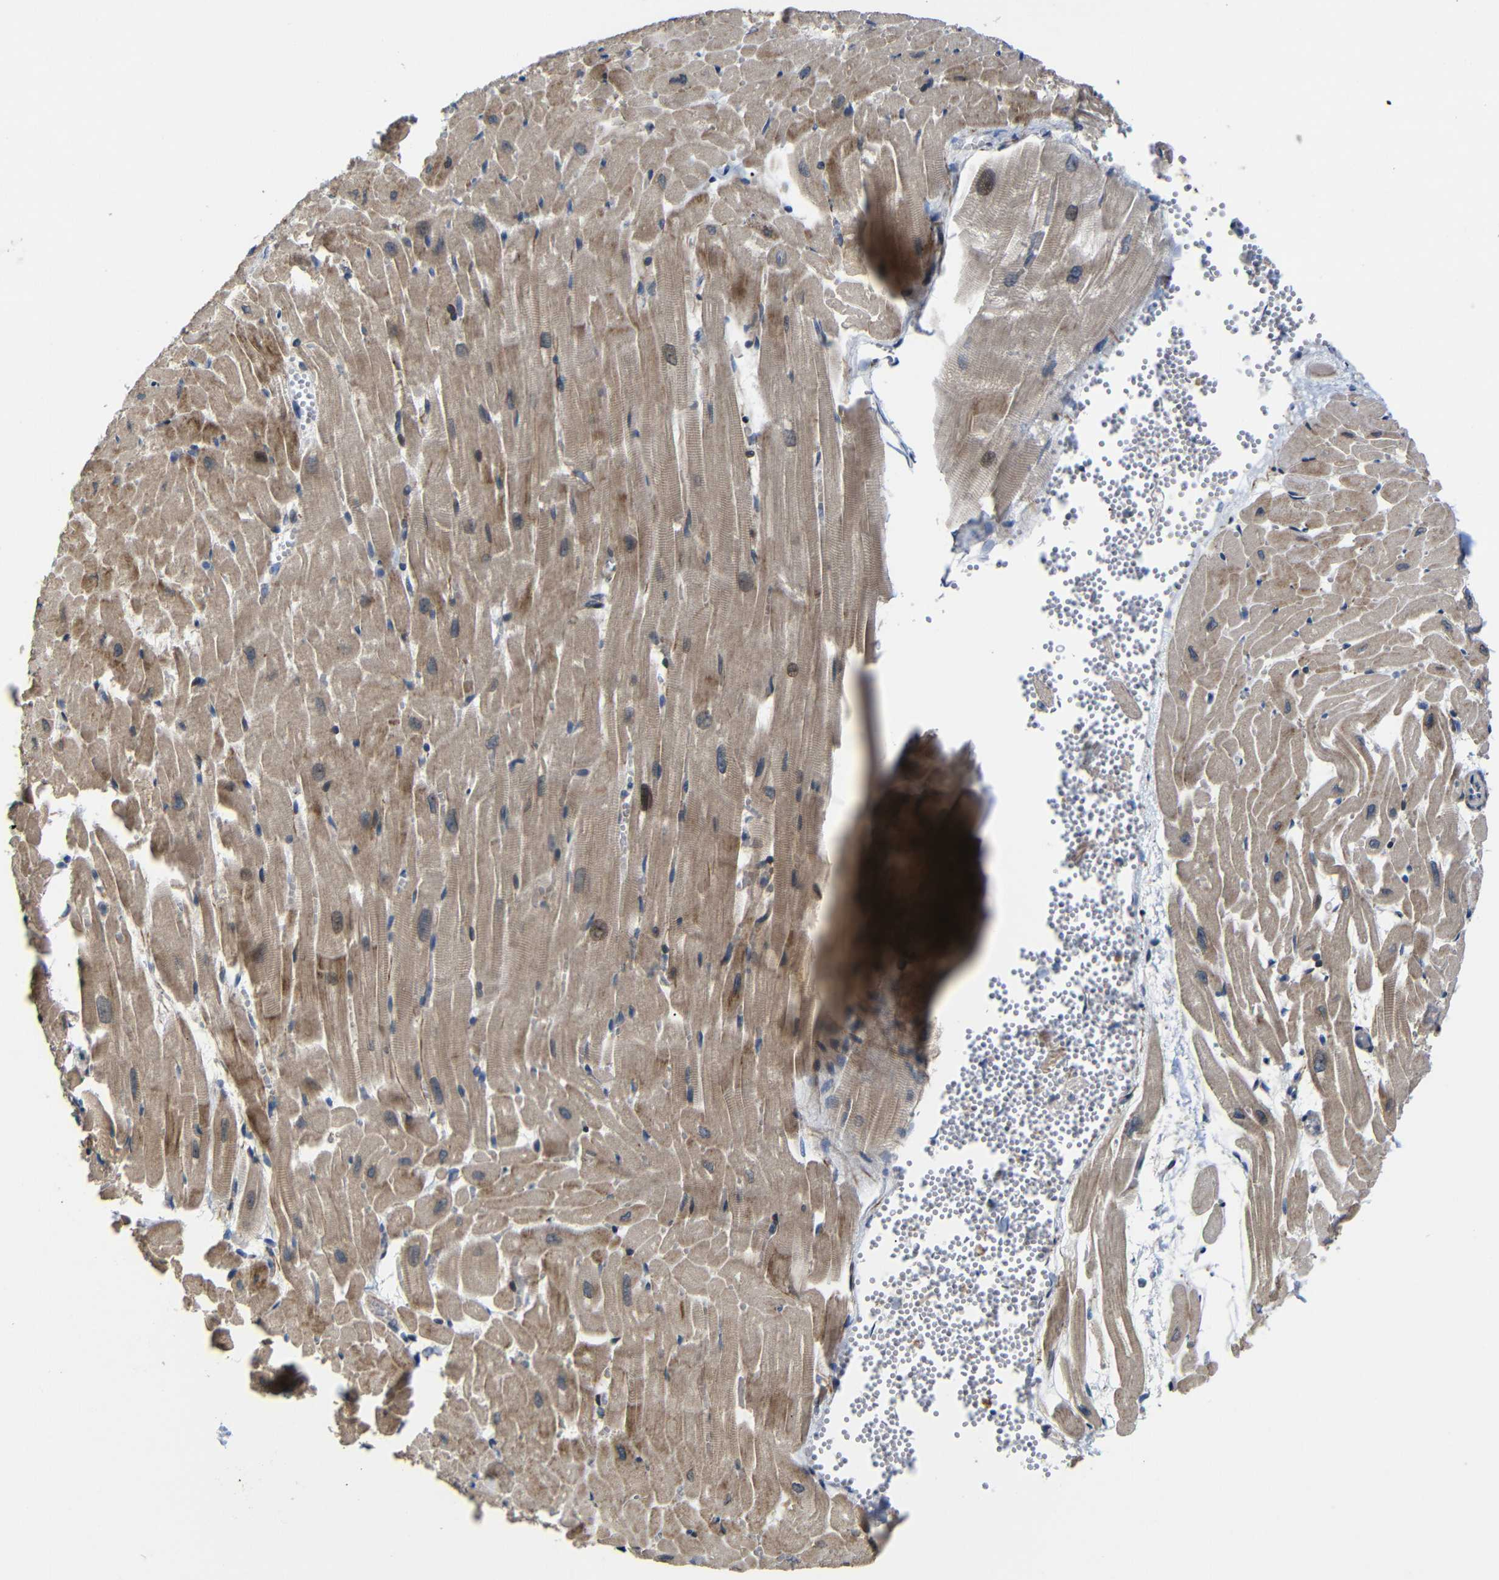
{"staining": {"intensity": "moderate", "quantity": ">75%", "location": "cytoplasmic/membranous"}, "tissue": "heart muscle", "cell_type": "Cardiomyocytes", "image_type": "normal", "snomed": [{"axis": "morphology", "description": "Normal tissue, NOS"}, {"axis": "topography", "description": "Heart"}], "caption": "About >75% of cardiomyocytes in unremarkable heart muscle display moderate cytoplasmic/membranous protein positivity as visualized by brown immunohistochemical staining.", "gene": "P3H2", "patient": {"sex": "female", "age": 19}}